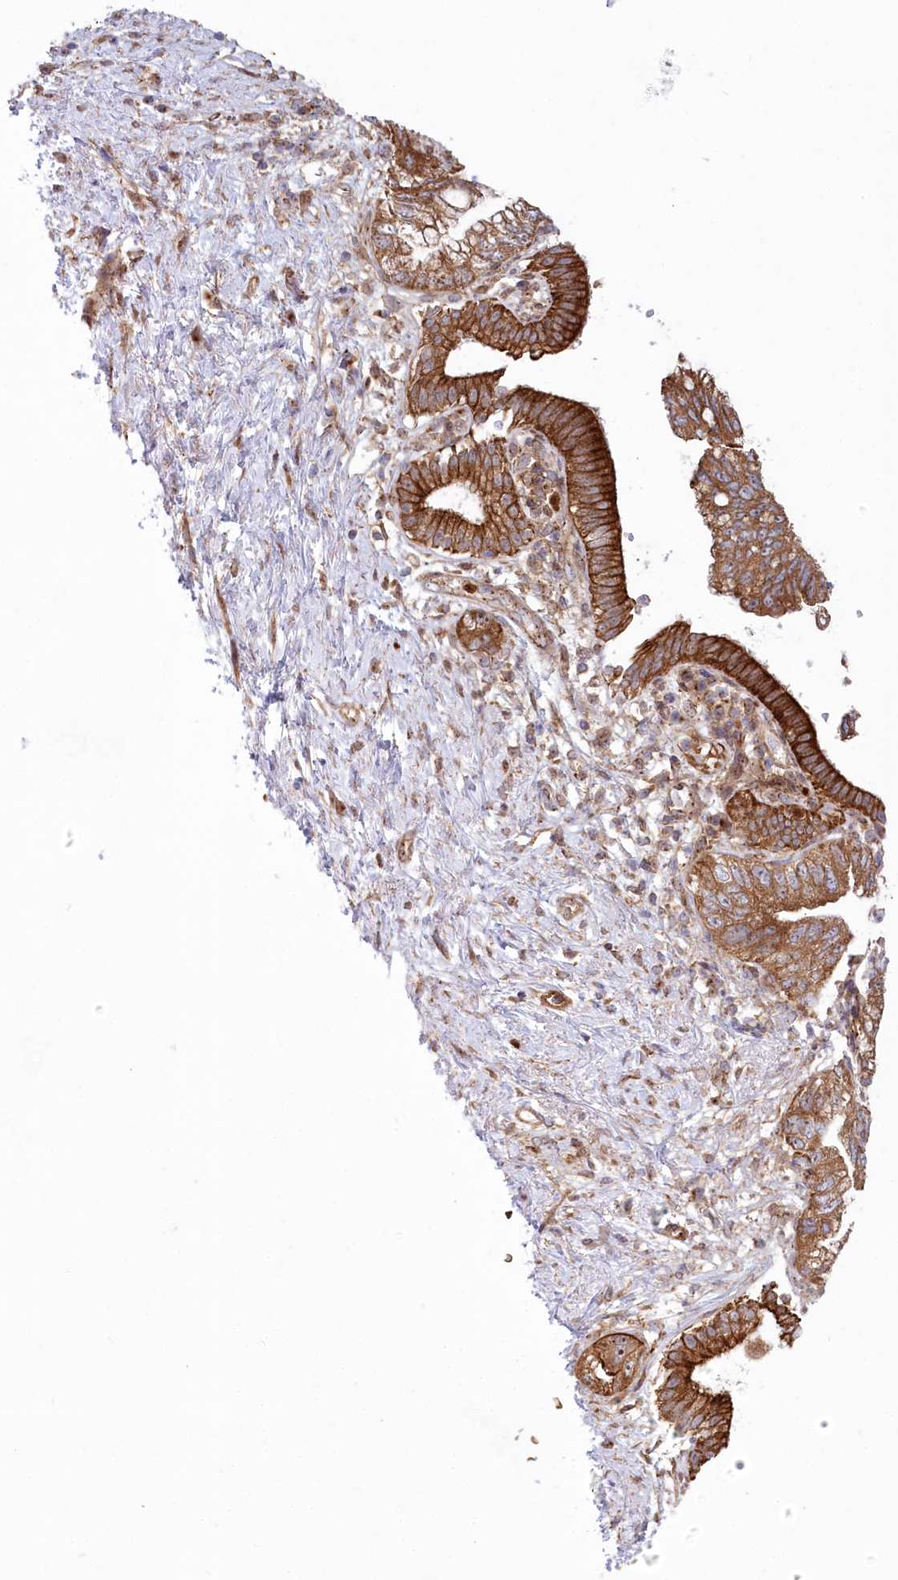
{"staining": {"intensity": "strong", "quantity": ">75%", "location": "cytoplasmic/membranous"}, "tissue": "pancreatic cancer", "cell_type": "Tumor cells", "image_type": "cancer", "snomed": [{"axis": "morphology", "description": "Adenocarcinoma, NOS"}, {"axis": "topography", "description": "Pancreas"}], "caption": "Immunohistochemical staining of human pancreatic cancer (adenocarcinoma) demonstrates high levels of strong cytoplasmic/membranous positivity in about >75% of tumor cells. The protein of interest is stained brown, and the nuclei are stained in blue (DAB (3,3'-diaminobenzidine) IHC with brightfield microscopy, high magnification).", "gene": "COMMD3", "patient": {"sex": "female", "age": 73}}